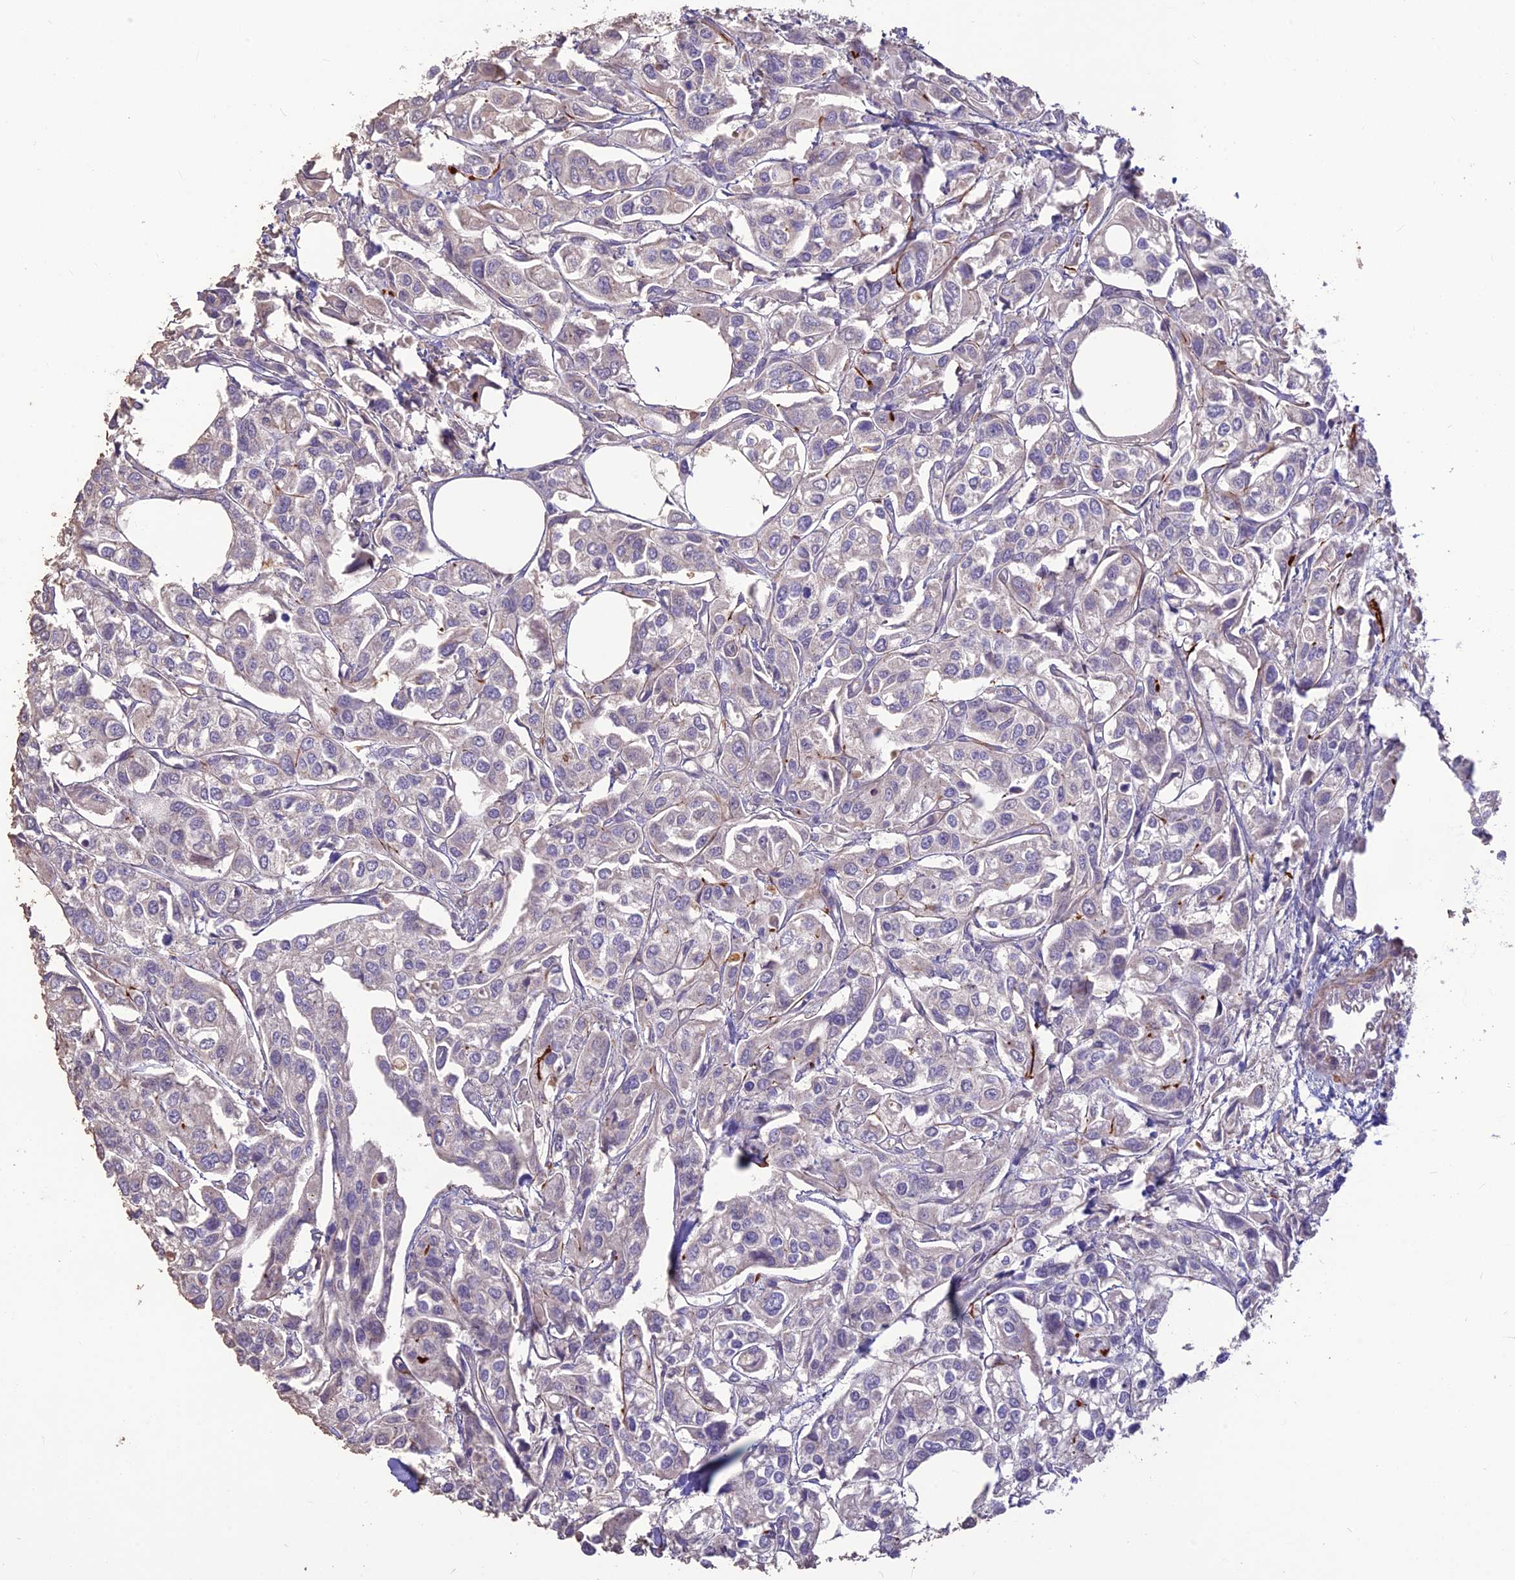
{"staining": {"intensity": "negative", "quantity": "none", "location": "none"}, "tissue": "urothelial cancer", "cell_type": "Tumor cells", "image_type": "cancer", "snomed": [{"axis": "morphology", "description": "Urothelial carcinoma, High grade"}, {"axis": "topography", "description": "Urinary bladder"}], "caption": "Tumor cells are negative for brown protein staining in high-grade urothelial carcinoma. (Stains: DAB immunohistochemistry (IHC) with hematoxylin counter stain, Microscopy: brightfield microscopy at high magnification).", "gene": "ST8SIA5", "patient": {"sex": "male", "age": 67}}